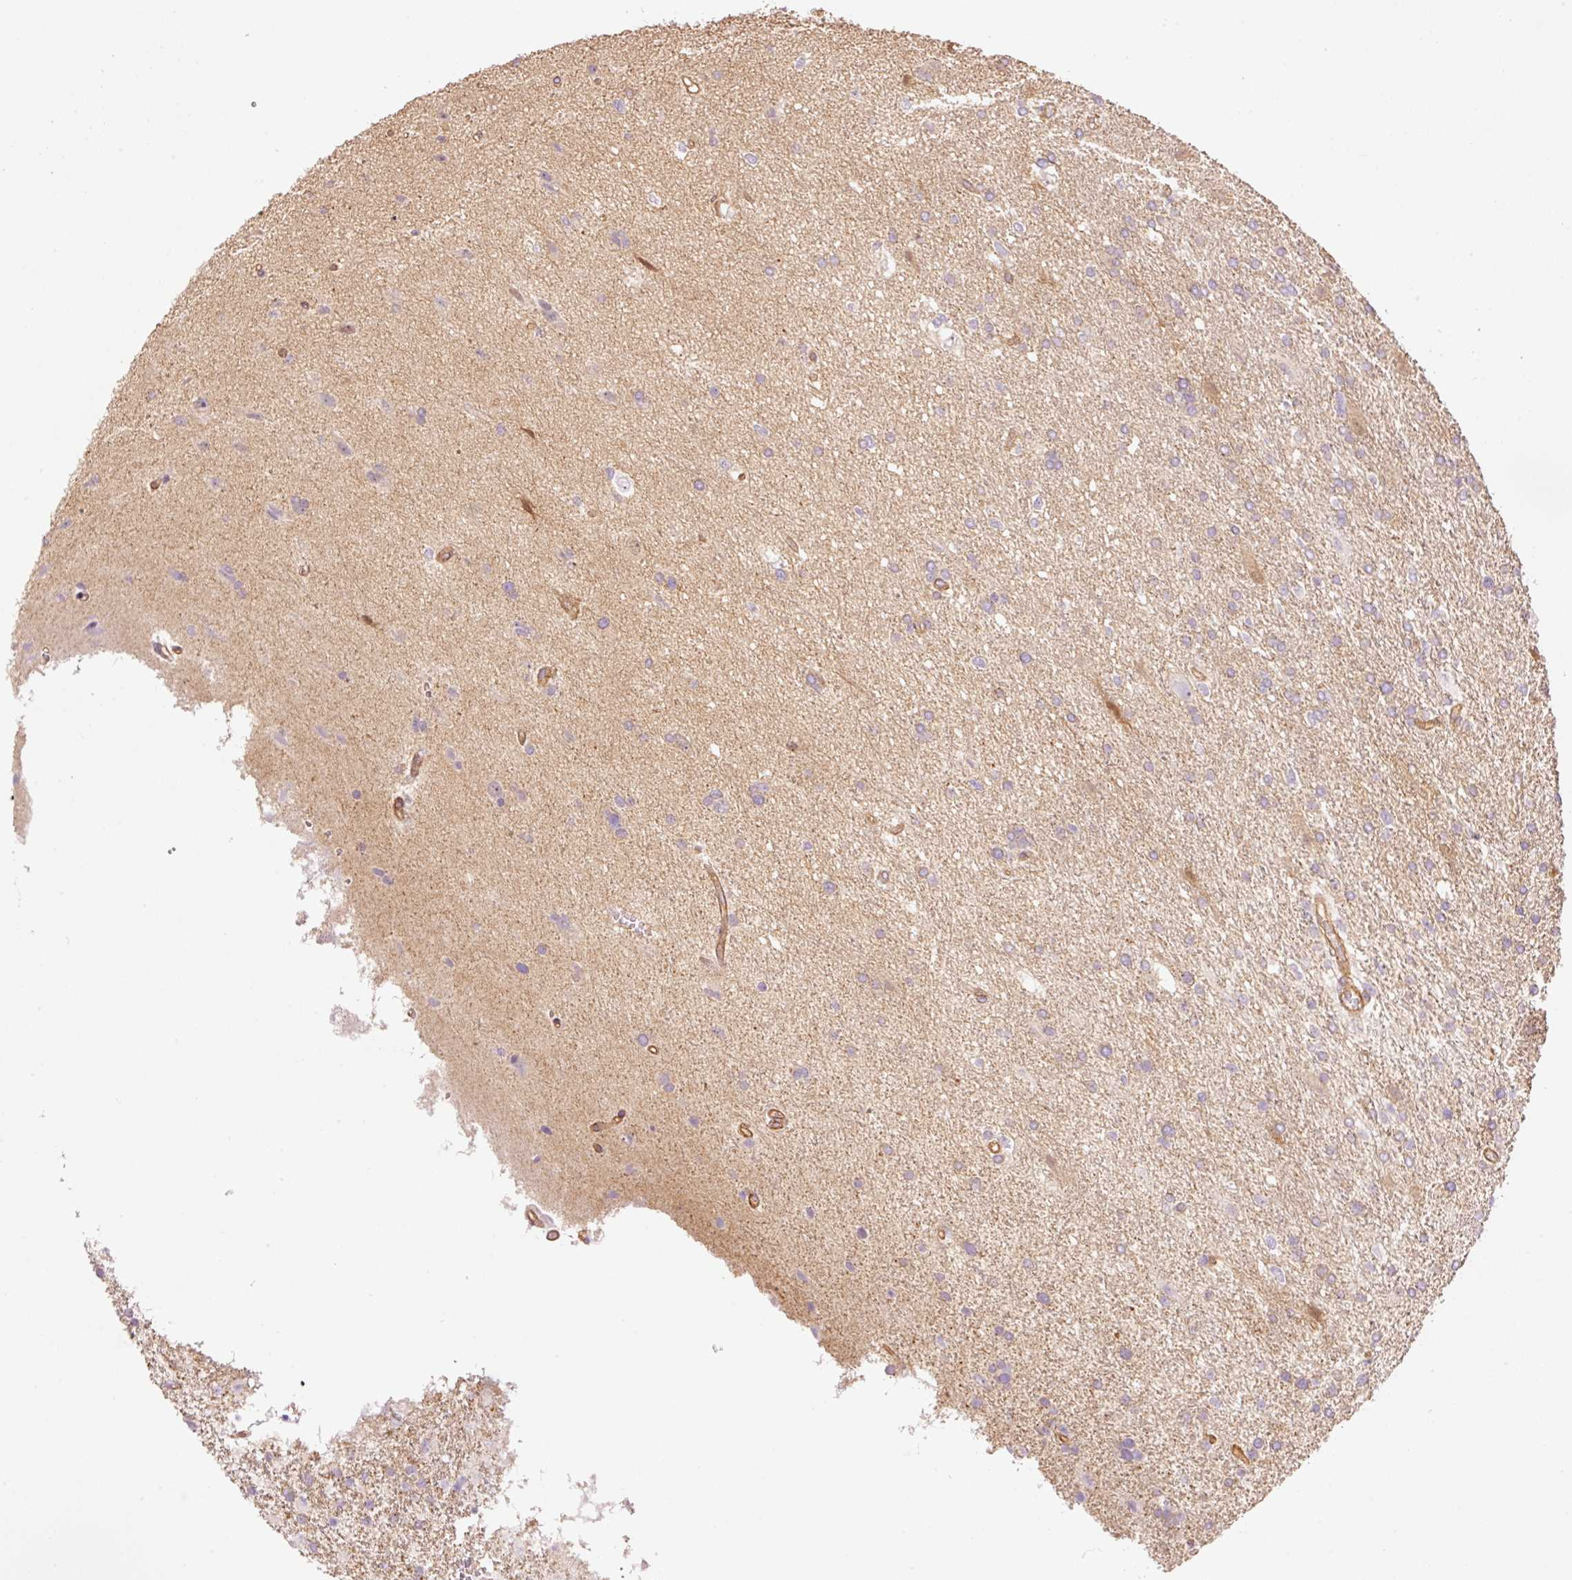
{"staining": {"intensity": "negative", "quantity": "none", "location": "none"}, "tissue": "glioma", "cell_type": "Tumor cells", "image_type": "cancer", "snomed": [{"axis": "morphology", "description": "Glioma, malignant, High grade"}, {"axis": "topography", "description": "Brain"}], "caption": "Tumor cells are negative for protein expression in human malignant glioma (high-grade).", "gene": "PPP1R1B", "patient": {"sex": "male", "age": 56}}